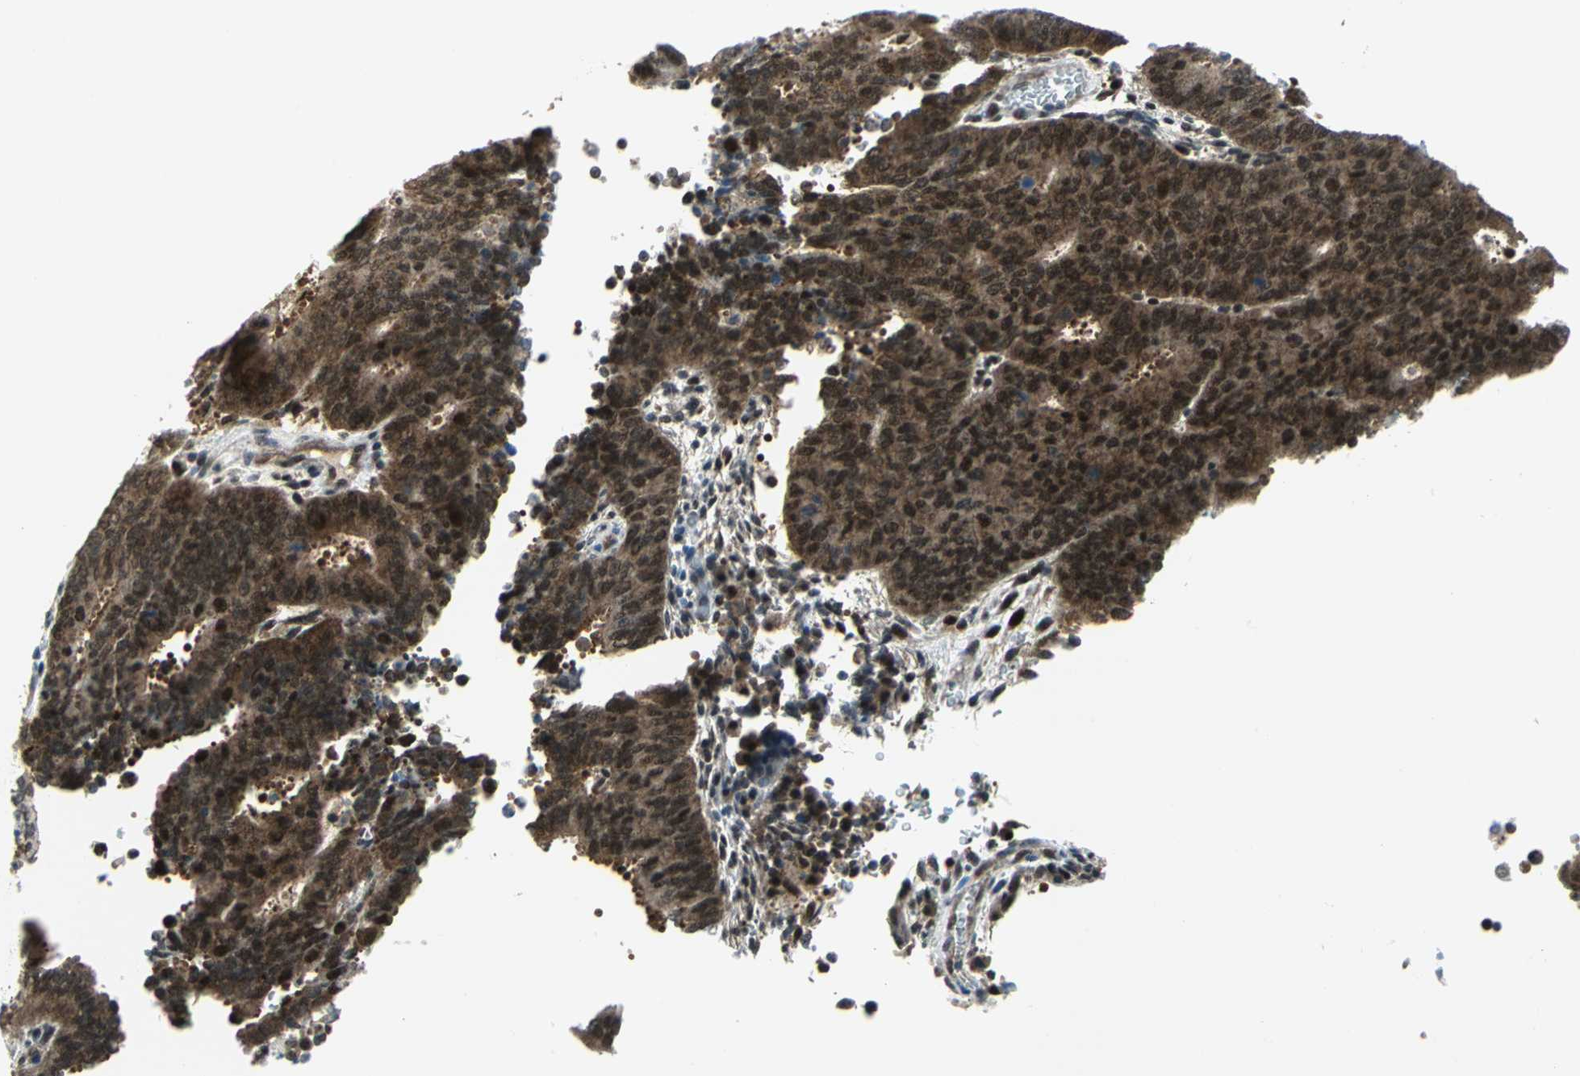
{"staining": {"intensity": "strong", "quantity": ">75%", "location": "cytoplasmic/membranous,nuclear"}, "tissue": "cervical cancer", "cell_type": "Tumor cells", "image_type": "cancer", "snomed": [{"axis": "morphology", "description": "Adenocarcinoma, NOS"}, {"axis": "topography", "description": "Cervix"}], "caption": "Brown immunohistochemical staining in human cervical adenocarcinoma shows strong cytoplasmic/membranous and nuclear positivity in approximately >75% of tumor cells. Using DAB (3,3'-diaminobenzidine) (brown) and hematoxylin (blue) stains, captured at high magnification using brightfield microscopy.", "gene": "PSMA4", "patient": {"sex": "female", "age": 44}}